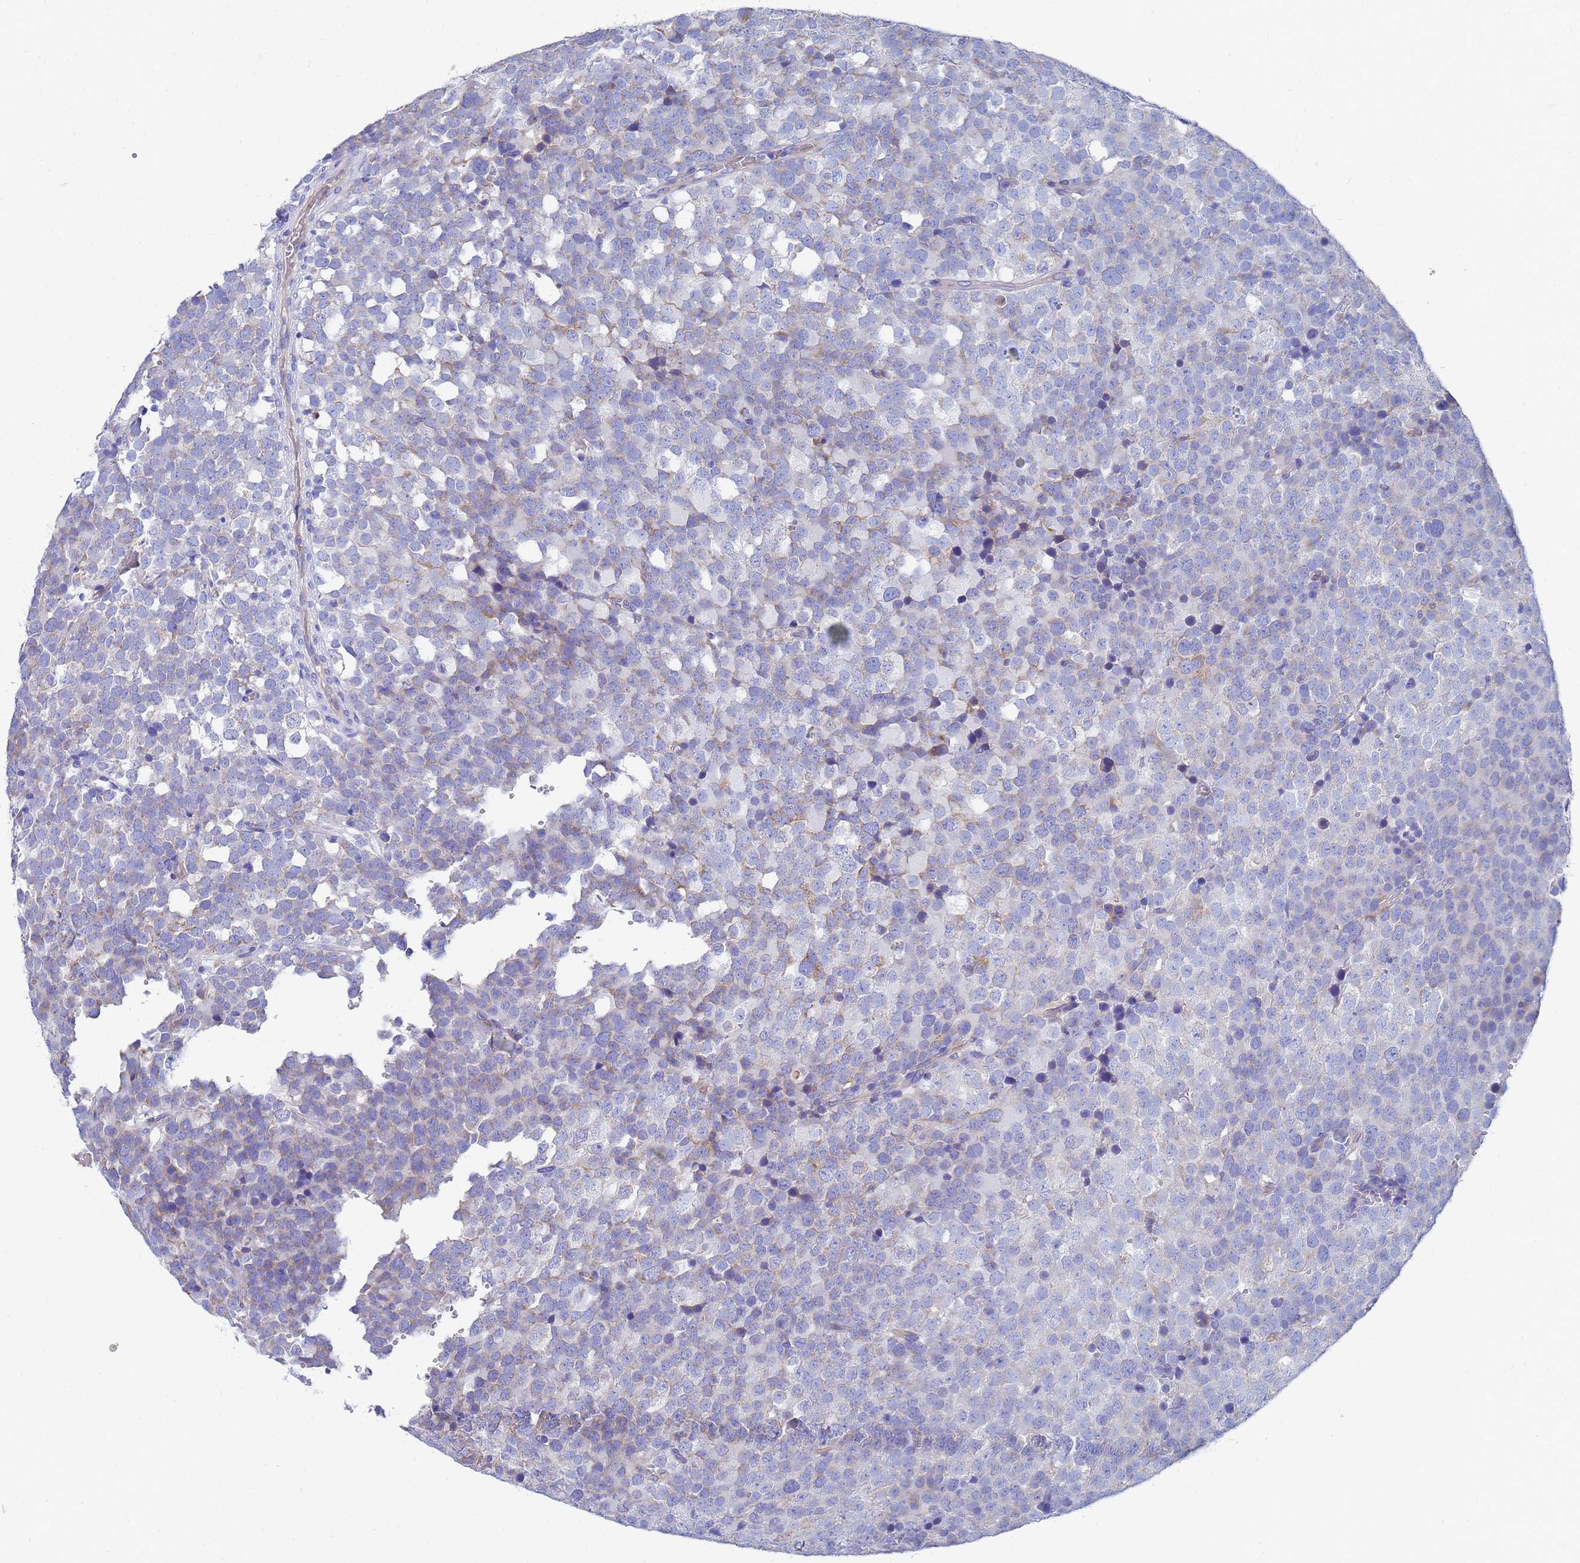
{"staining": {"intensity": "negative", "quantity": "none", "location": "none"}, "tissue": "testis cancer", "cell_type": "Tumor cells", "image_type": "cancer", "snomed": [{"axis": "morphology", "description": "Seminoma, NOS"}, {"axis": "topography", "description": "Testis"}], "caption": "The photomicrograph reveals no staining of tumor cells in testis cancer.", "gene": "TM4SF4", "patient": {"sex": "male", "age": 71}}